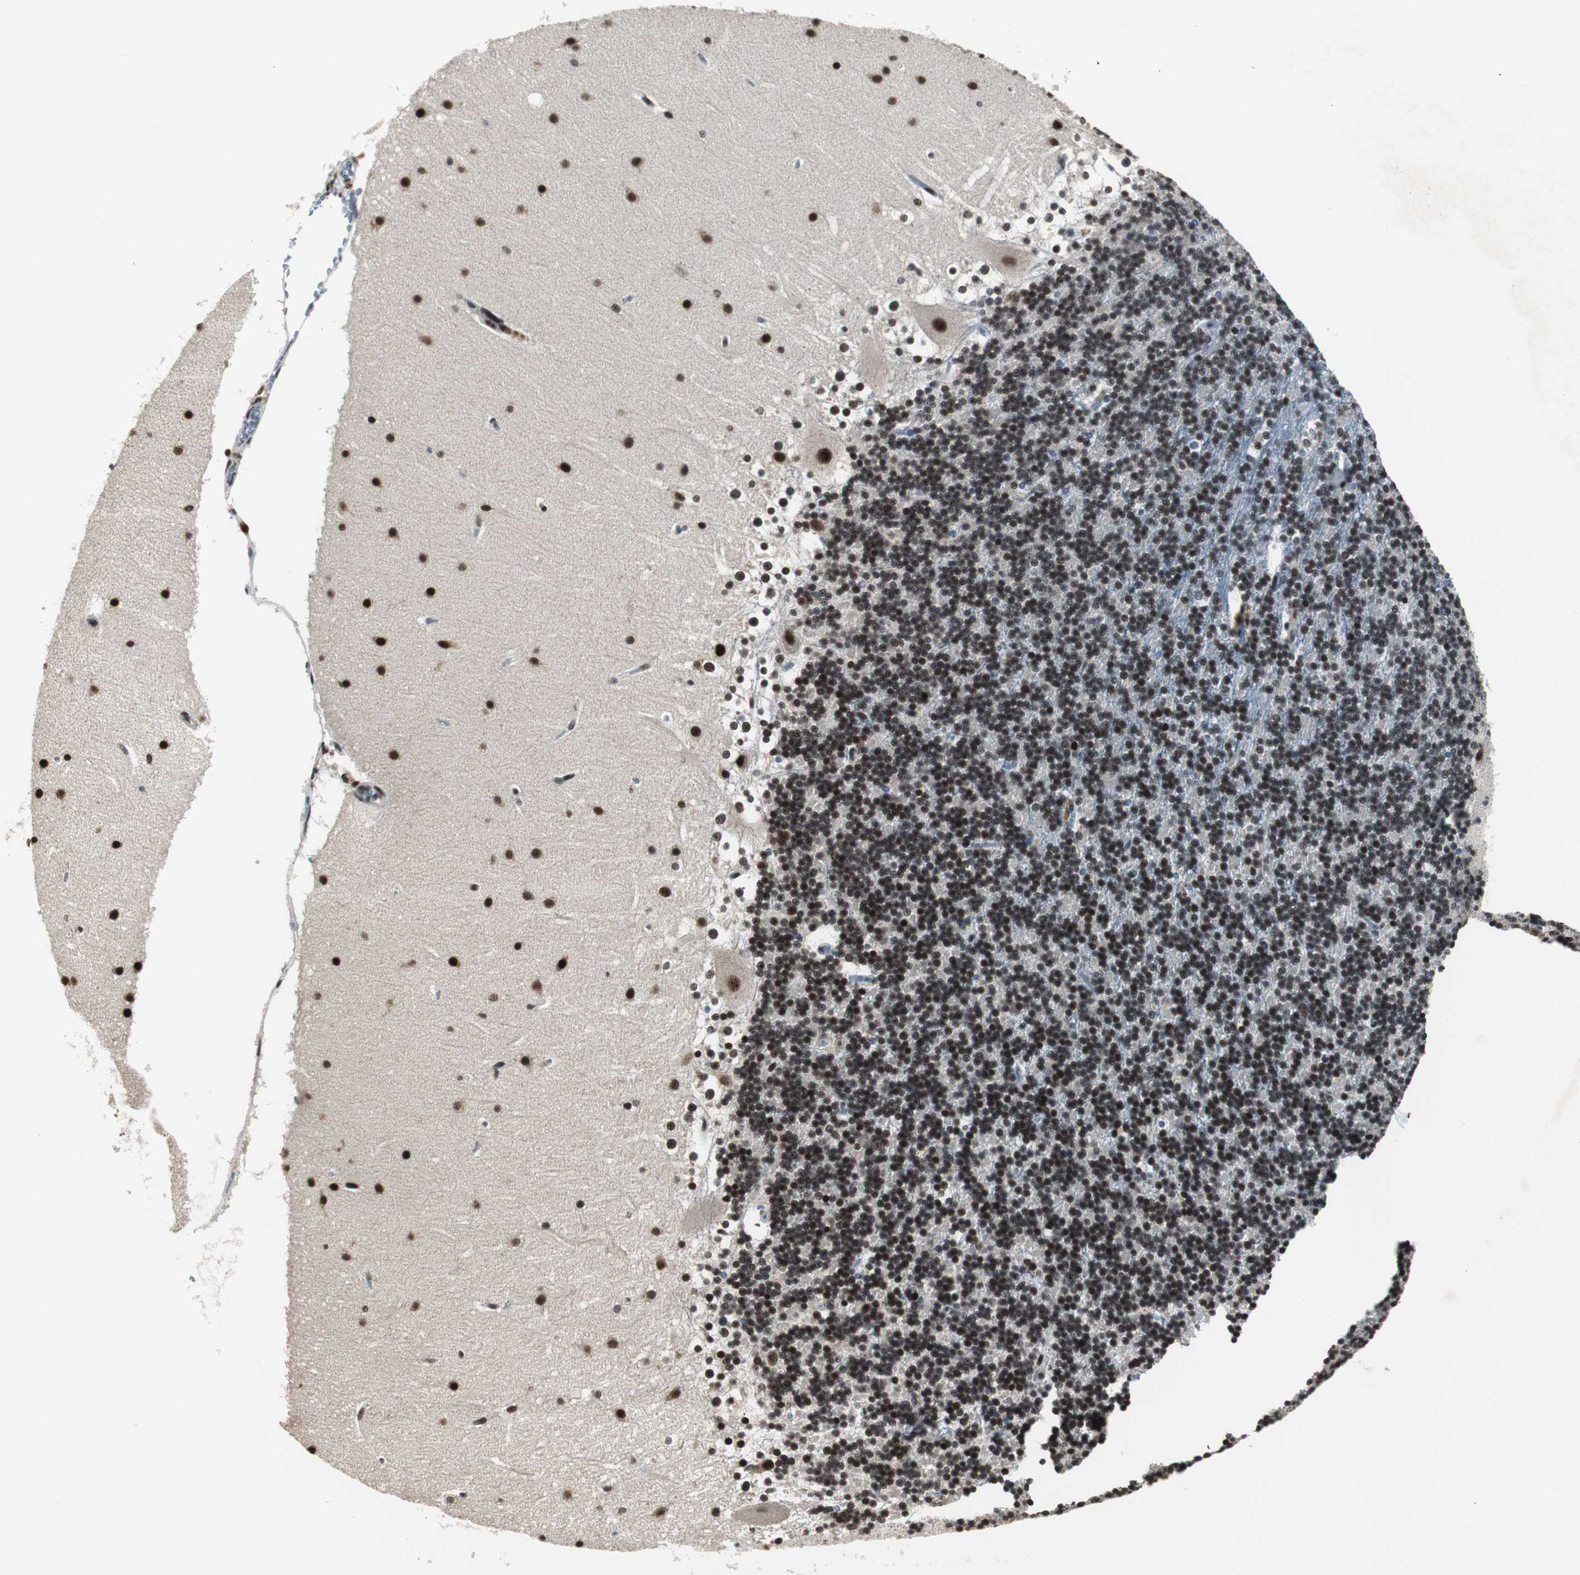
{"staining": {"intensity": "strong", "quantity": ">75%", "location": "nuclear"}, "tissue": "cerebellum", "cell_type": "Cells in granular layer", "image_type": "normal", "snomed": [{"axis": "morphology", "description": "Normal tissue, NOS"}, {"axis": "topography", "description": "Cerebellum"}], "caption": "Human cerebellum stained with a brown dye displays strong nuclear positive staining in approximately >75% of cells in granular layer.", "gene": "CDK9", "patient": {"sex": "female", "age": 19}}